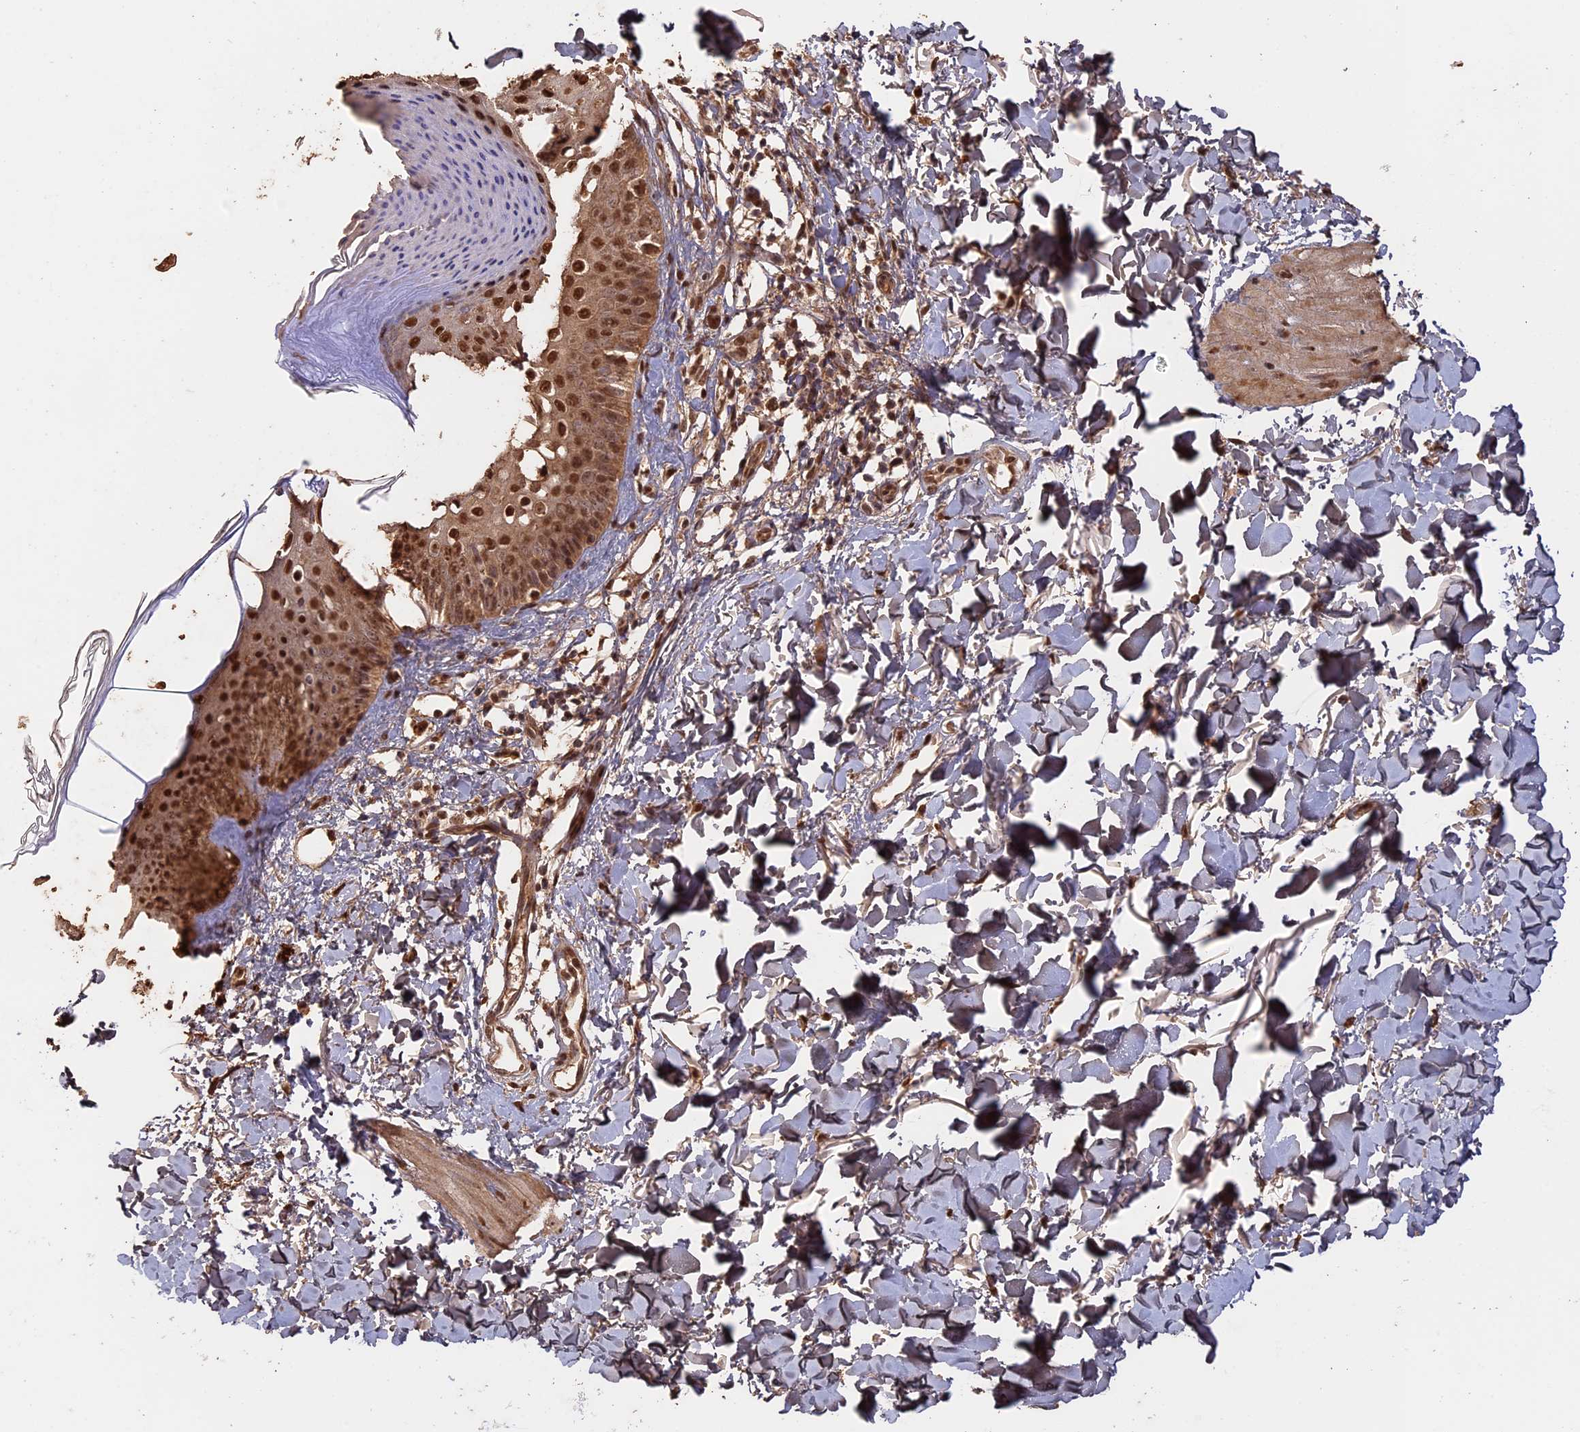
{"staining": {"intensity": "moderate", "quantity": ">75%", "location": "cytoplasmic/membranous,nuclear"}, "tissue": "skin", "cell_type": "Fibroblasts", "image_type": "normal", "snomed": [{"axis": "morphology", "description": "Normal tissue, NOS"}, {"axis": "topography", "description": "Skin"}], "caption": "This photomicrograph displays immunohistochemistry (IHC) staining of normal human skin, with medium moderate cytoplasmic/membranous,nuclear expression in approximately >75% of fibroblasts.", "gene": "PSMC6", "patient": {"sex": "female", "age": 58}}